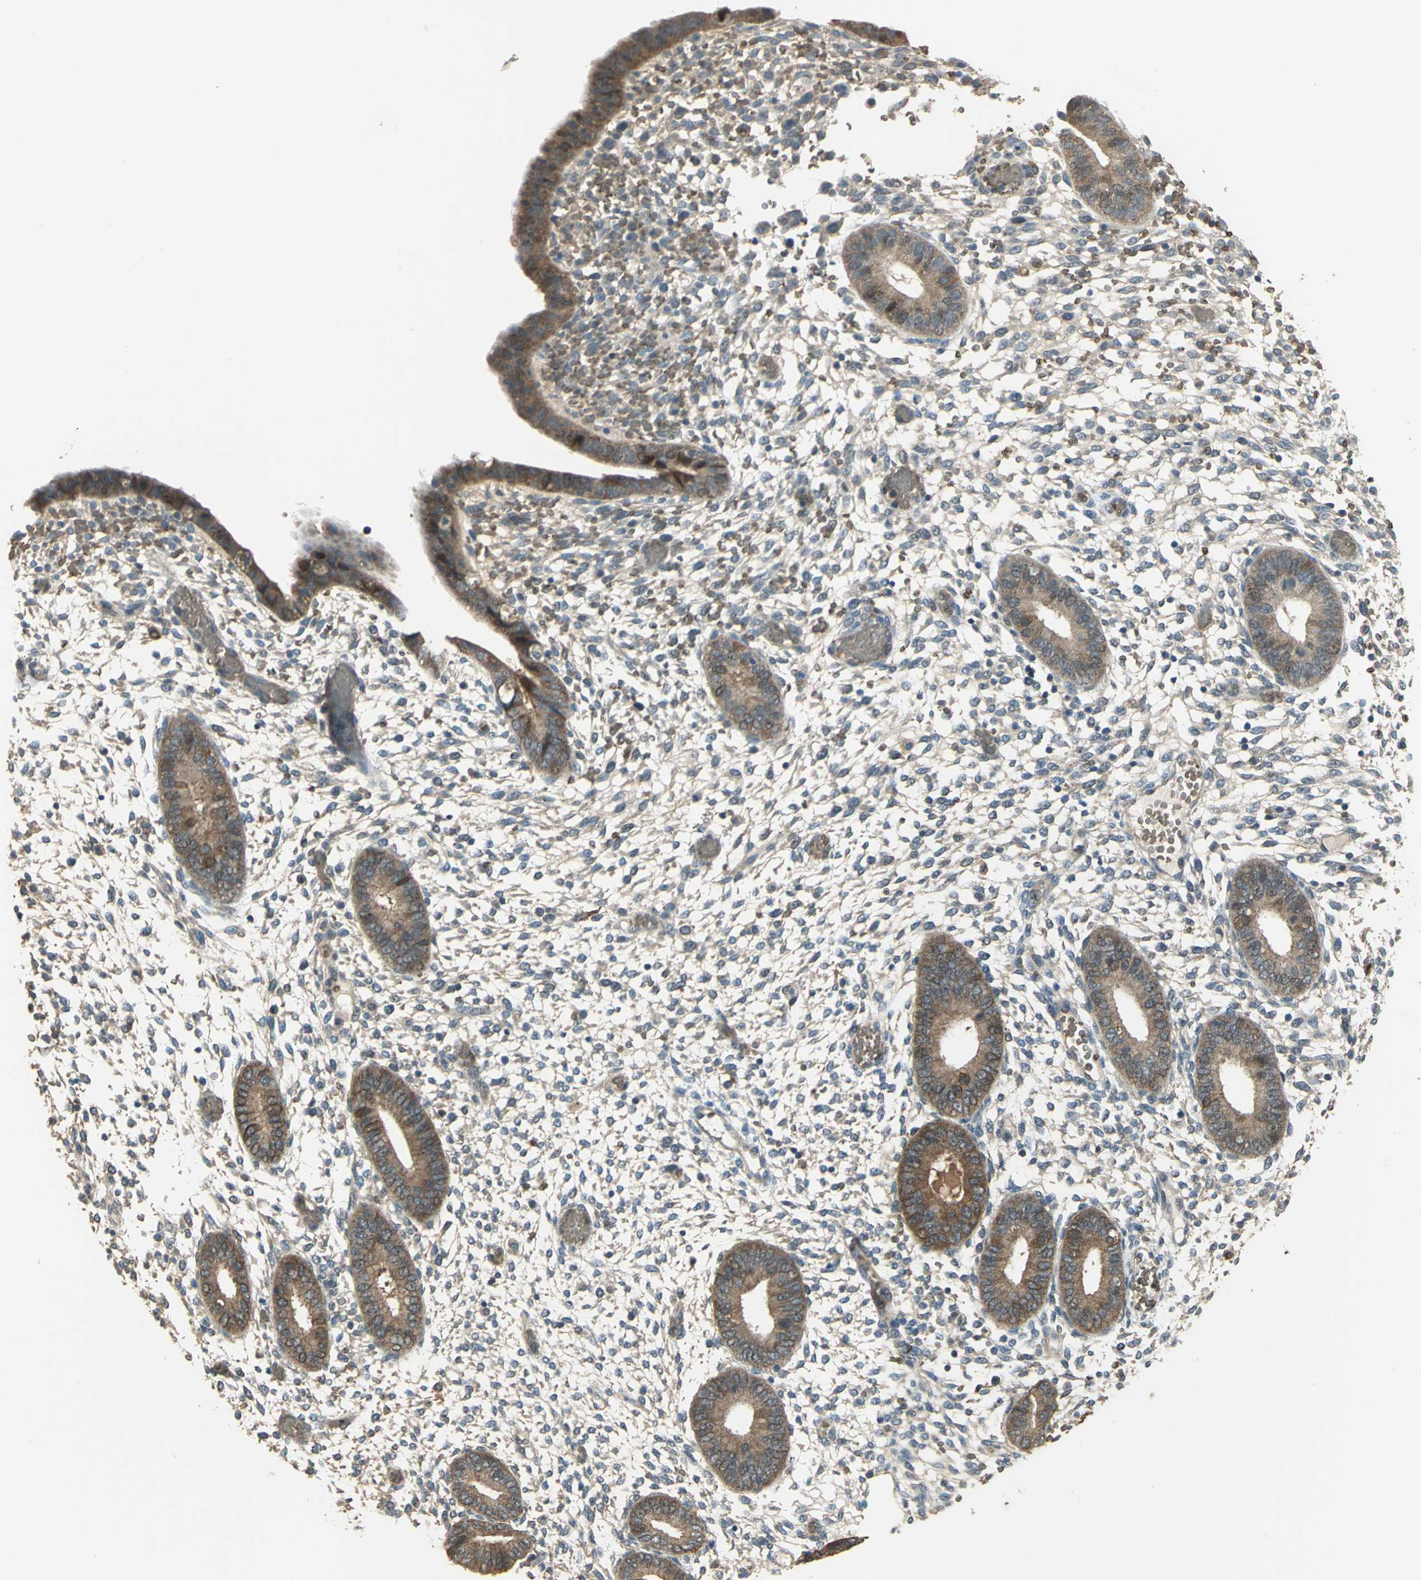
{"staining": {"intensity": "weak", "quantity": "25%-75%", "location": "cytoplasmic/membranous"}, "tissue": "endometrium", "cell_type": "Cells in endometrial stroma", "image_type": "normal", "snomed": [{"axis": "morphology", "description": "Normal tissue, NOS"}, {"axis": "topography", "description": "Endometrium"}], "caption": "Cells in endometrial stroma reveal low levels of weak cytoplasmic/membranous expression in approximately 25%-75% of cells in benign human endometrium. The protein of interest is shown in brown color, while the nuclei are stained blue.", "gene": "DDAH1", "patient": {"sex": "female", "age": 42}}